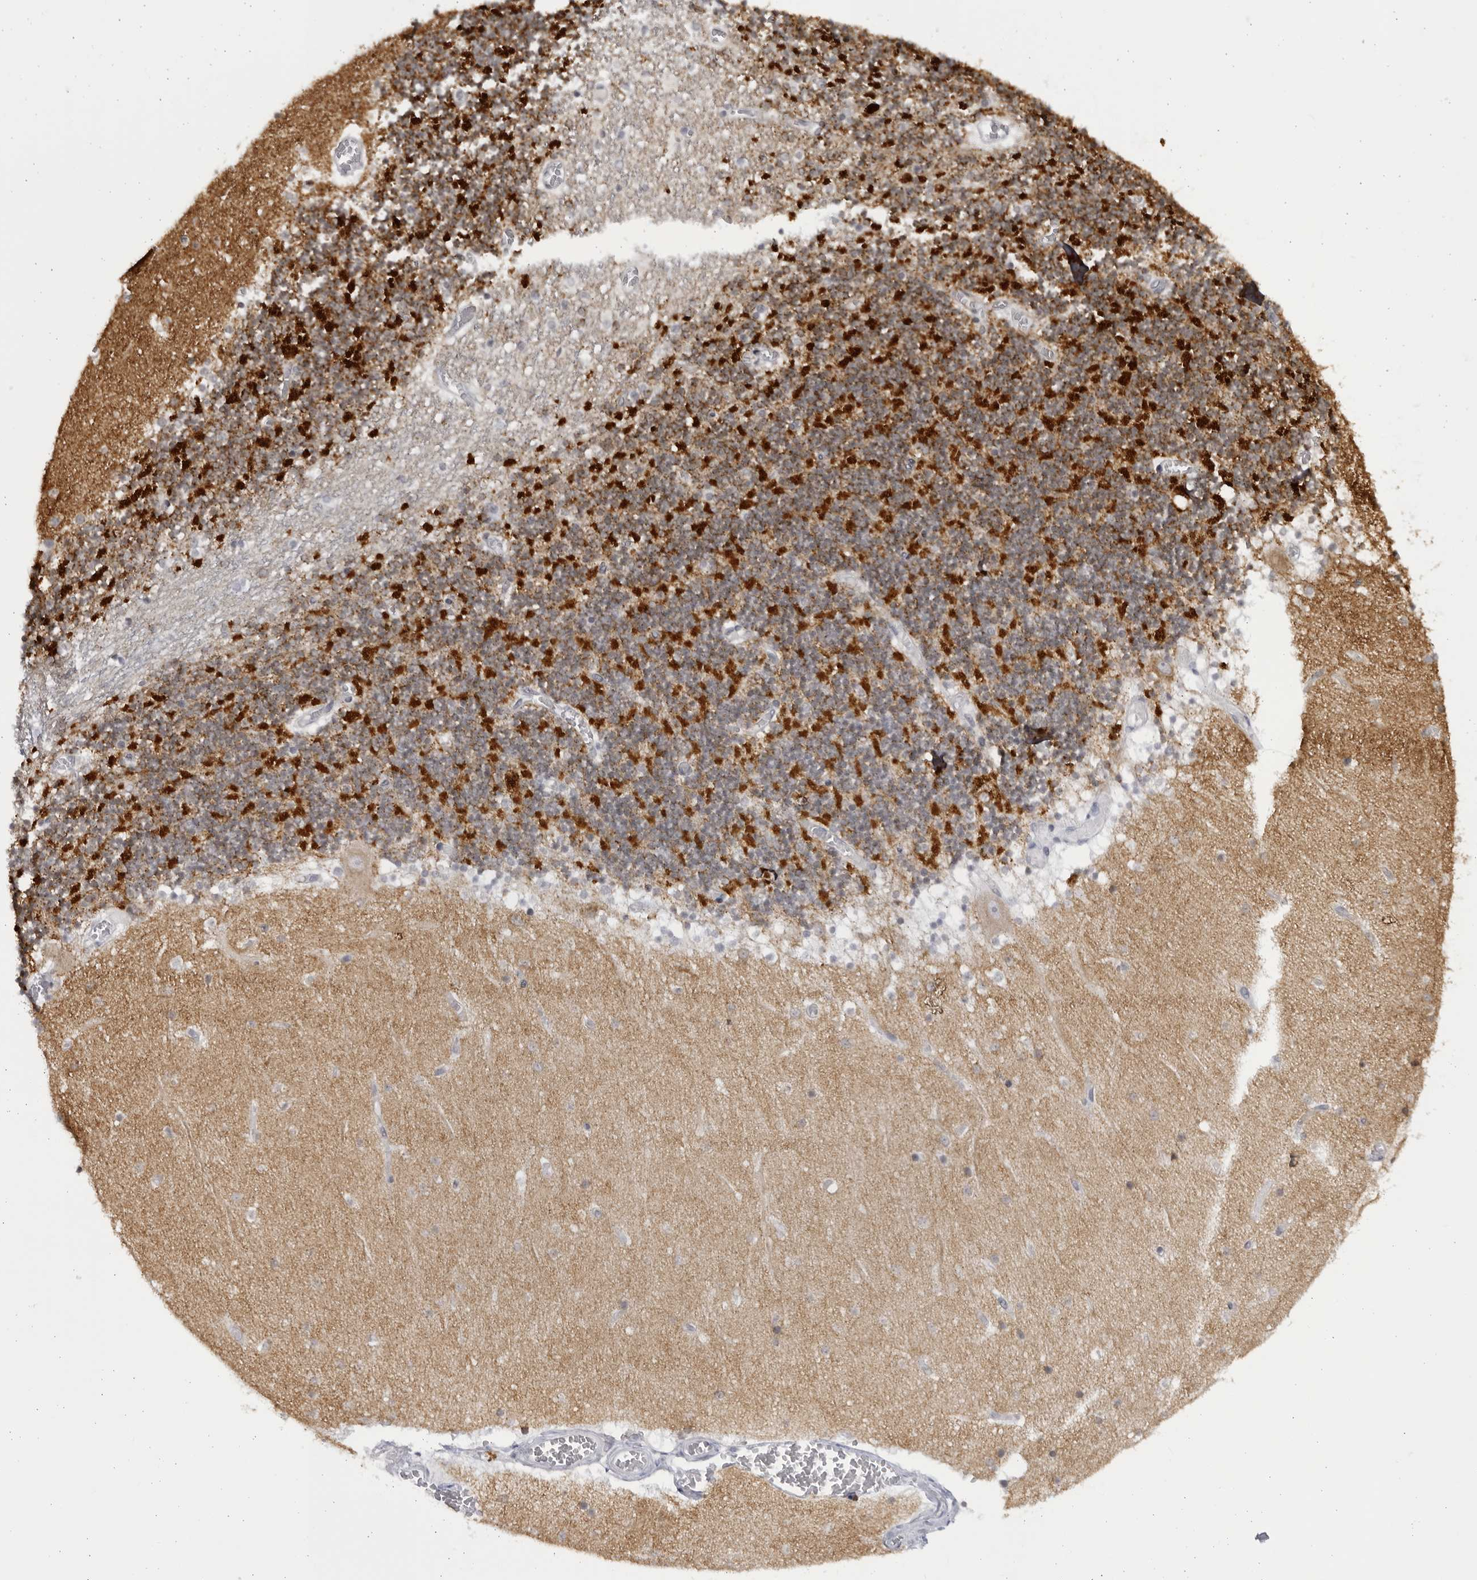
{"staining": {"intensity": "strong", "quantity": ">75%", "location": "cytoplasmic/membranous"}, "tissue": "cerebellum", "cell_type": "Cells in granular layer", "image_type": "normal", "snomed": [{"axis": "morphology", "description": "Normal tissue, NOS"}, {"axis": "topography", "description": "Cerebellum"}], "caption": "Cerebellum stained with immunohistochemistry reveals strong cytoplasmic/membranous expression in approximately >75% of cells in granular layer. The staining is performed using DAB (3,3'-diaminobenzidine) brown chromogen to label protein expression. The nuclei are counter-stained blue using hematoxylin.", "gene": "SLC25A22", "patient": {"sex": "female", "age": 28}}